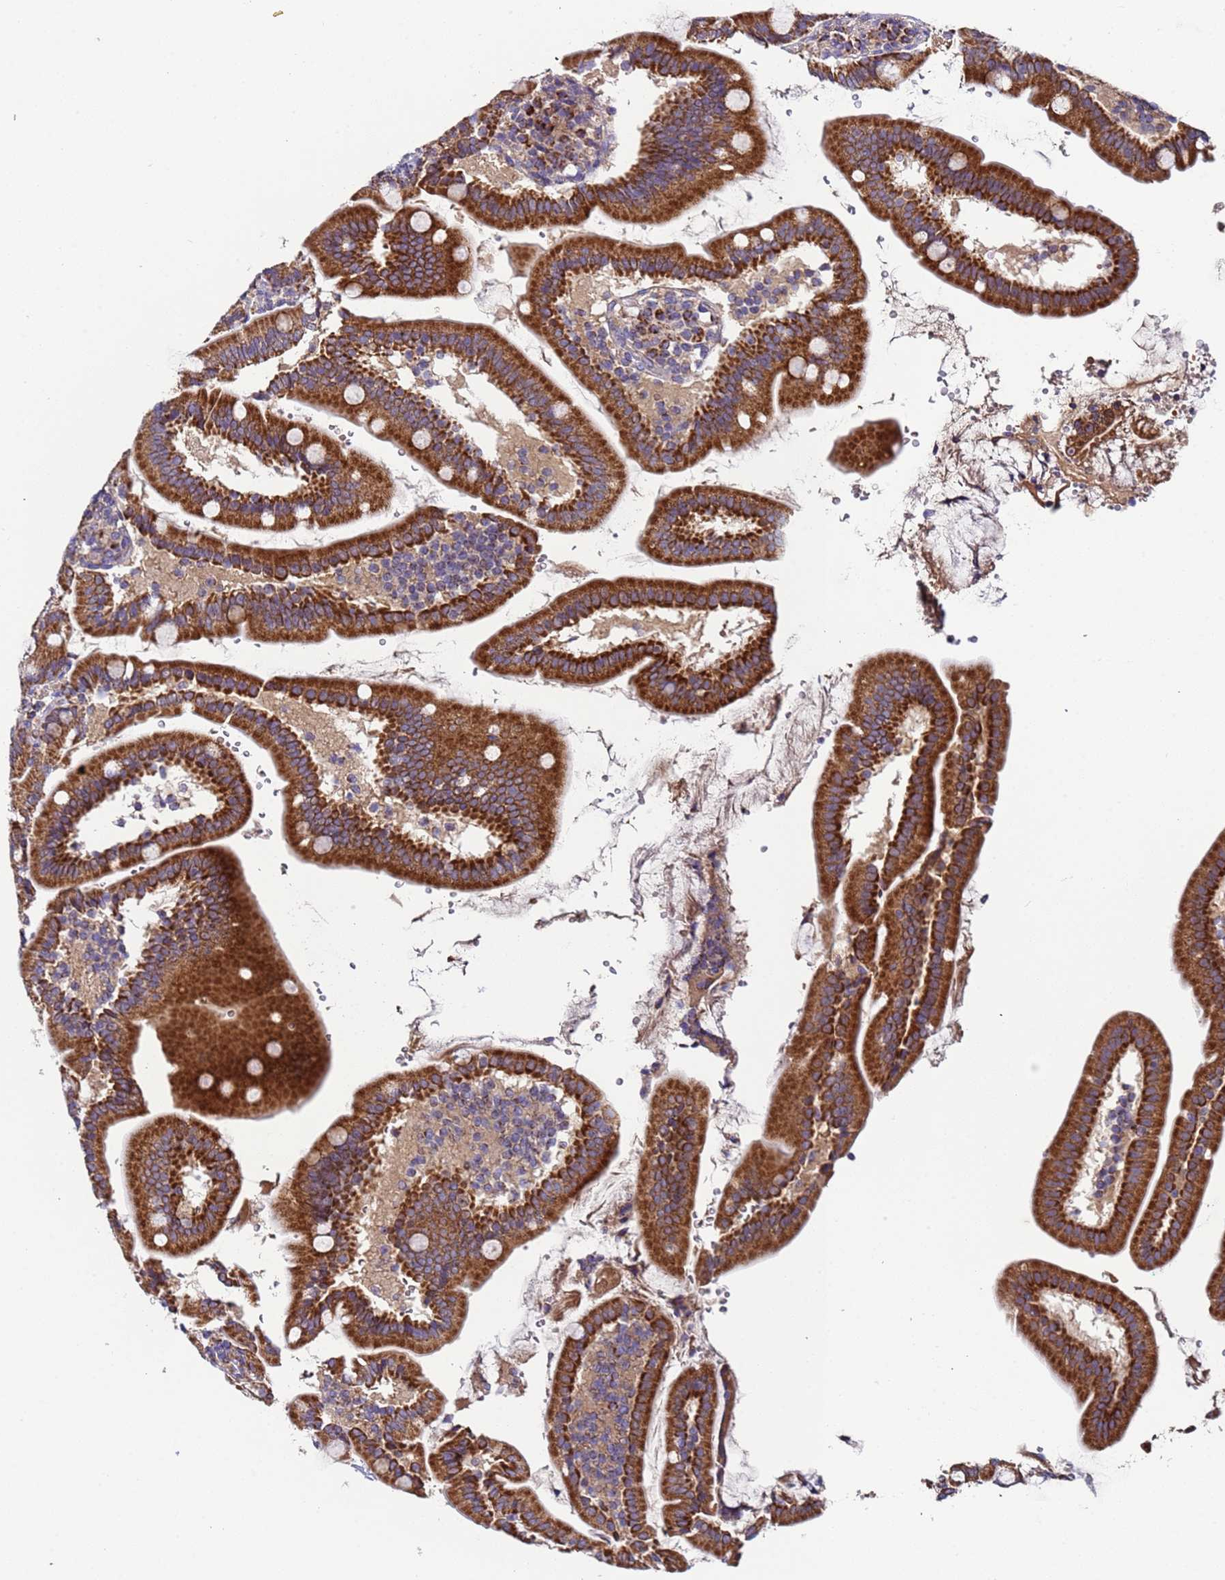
{"staining": {"intensity": "strong", "quantity": ">75%", "location": "cytoplasmic/membranous"}, "tissue": "duodenum", "cell_type": "Glandular cells", "image_type": "normal", "snomed": [{"axis": "morphology", "description": "Normal tissue, NOS"}, {"axis": "topography", "description": "Duodenum"}], "caption": "This is a photomicrograph of immunohistochemistry (IHC) staining of normal duodenum, which shows strong expression in the cytoplasmic/membranous of glandular cells.", "gene": "TMEM126A", "patient": {"sex": "female", "age": 67}}